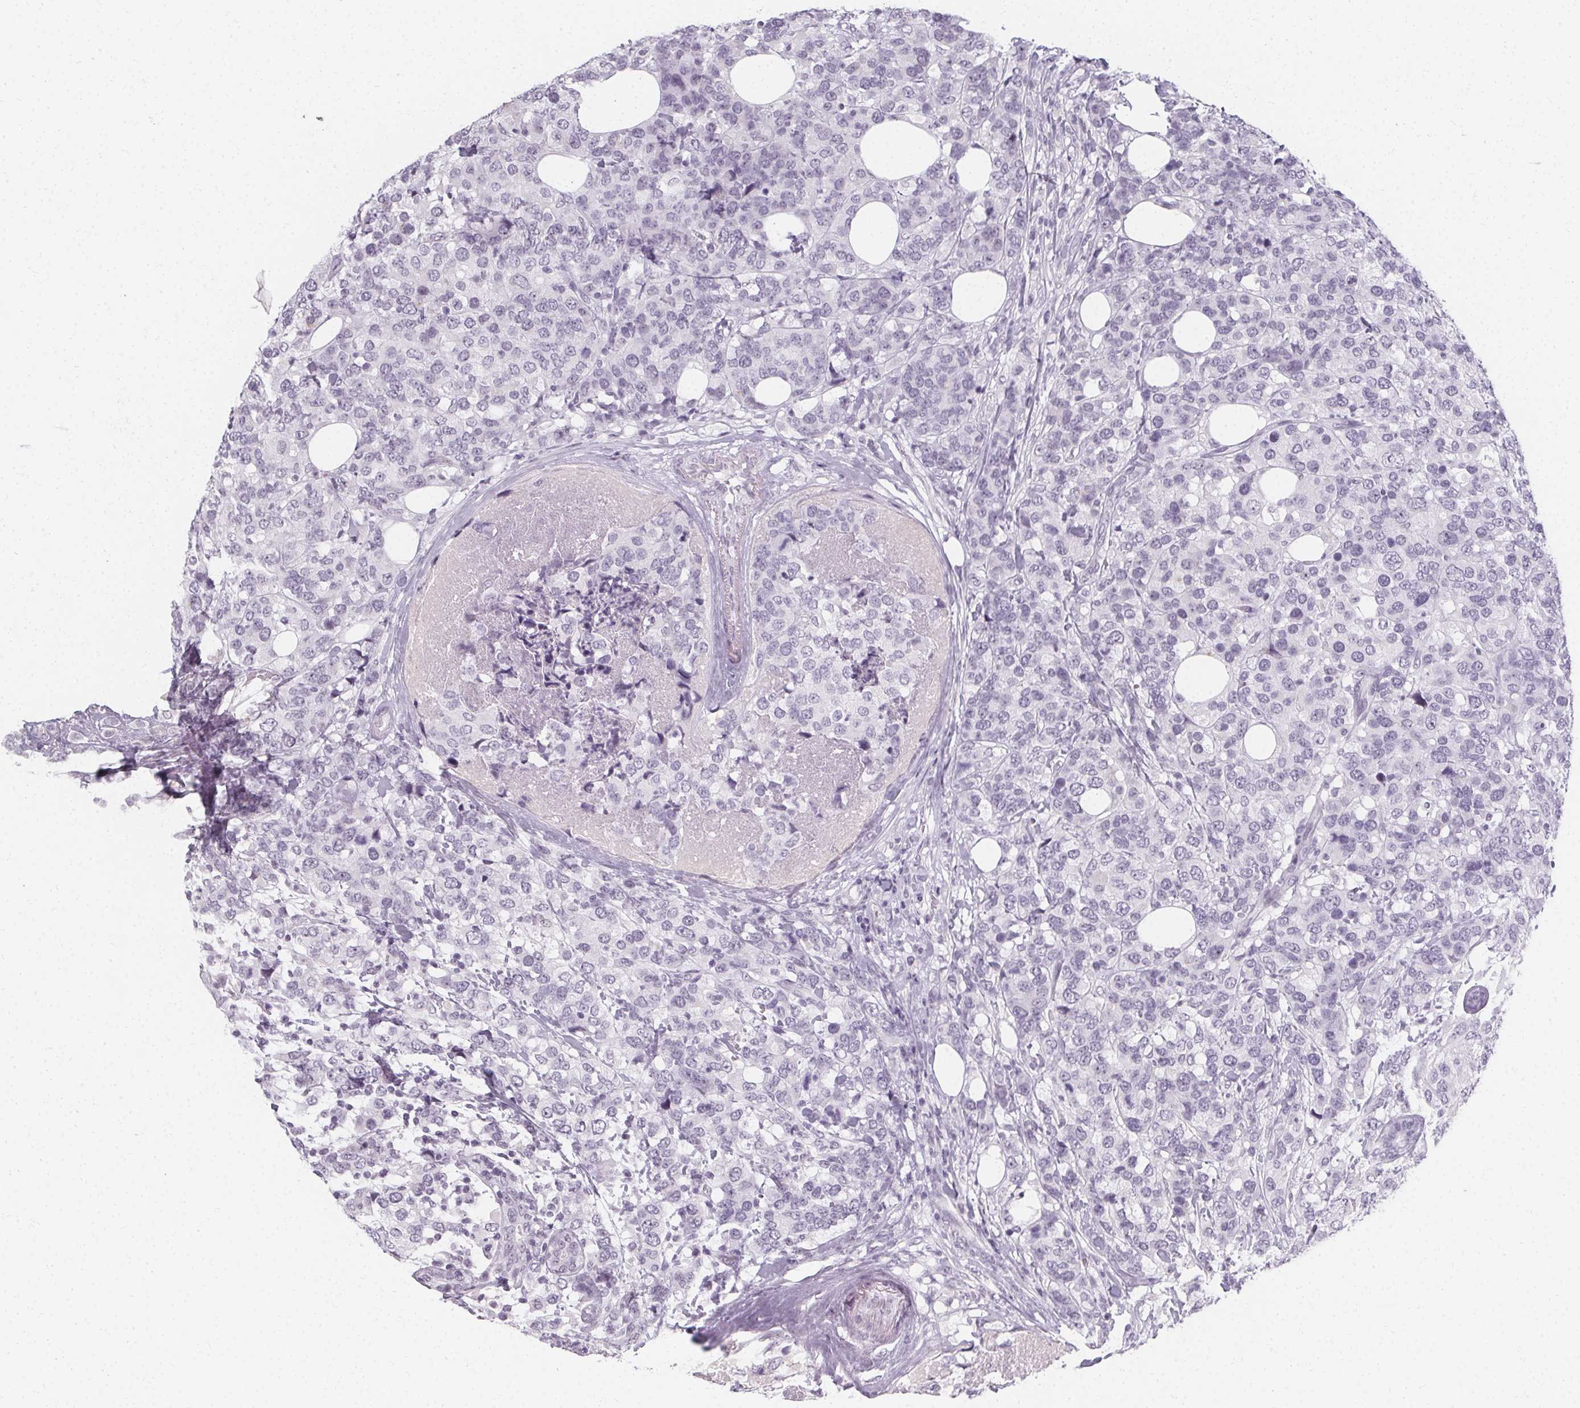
{"staining": {"intensity": "negative", "quantity": "none", "location": "none"}, "tissue": "breast cancer", "cell_type": "Tumor cells", "image_type": "cancer", "snomed": [{"axis": "morphology", "description": "Lobular carcinoma"}, {"axis": "topography", "description": "Breast"}], "caption": "This is an IHC micrograph of breast cancer. There is no expression in tumor cells.", "gene": "SYNPR", "patient": {"sex": "female", "age": 59}}